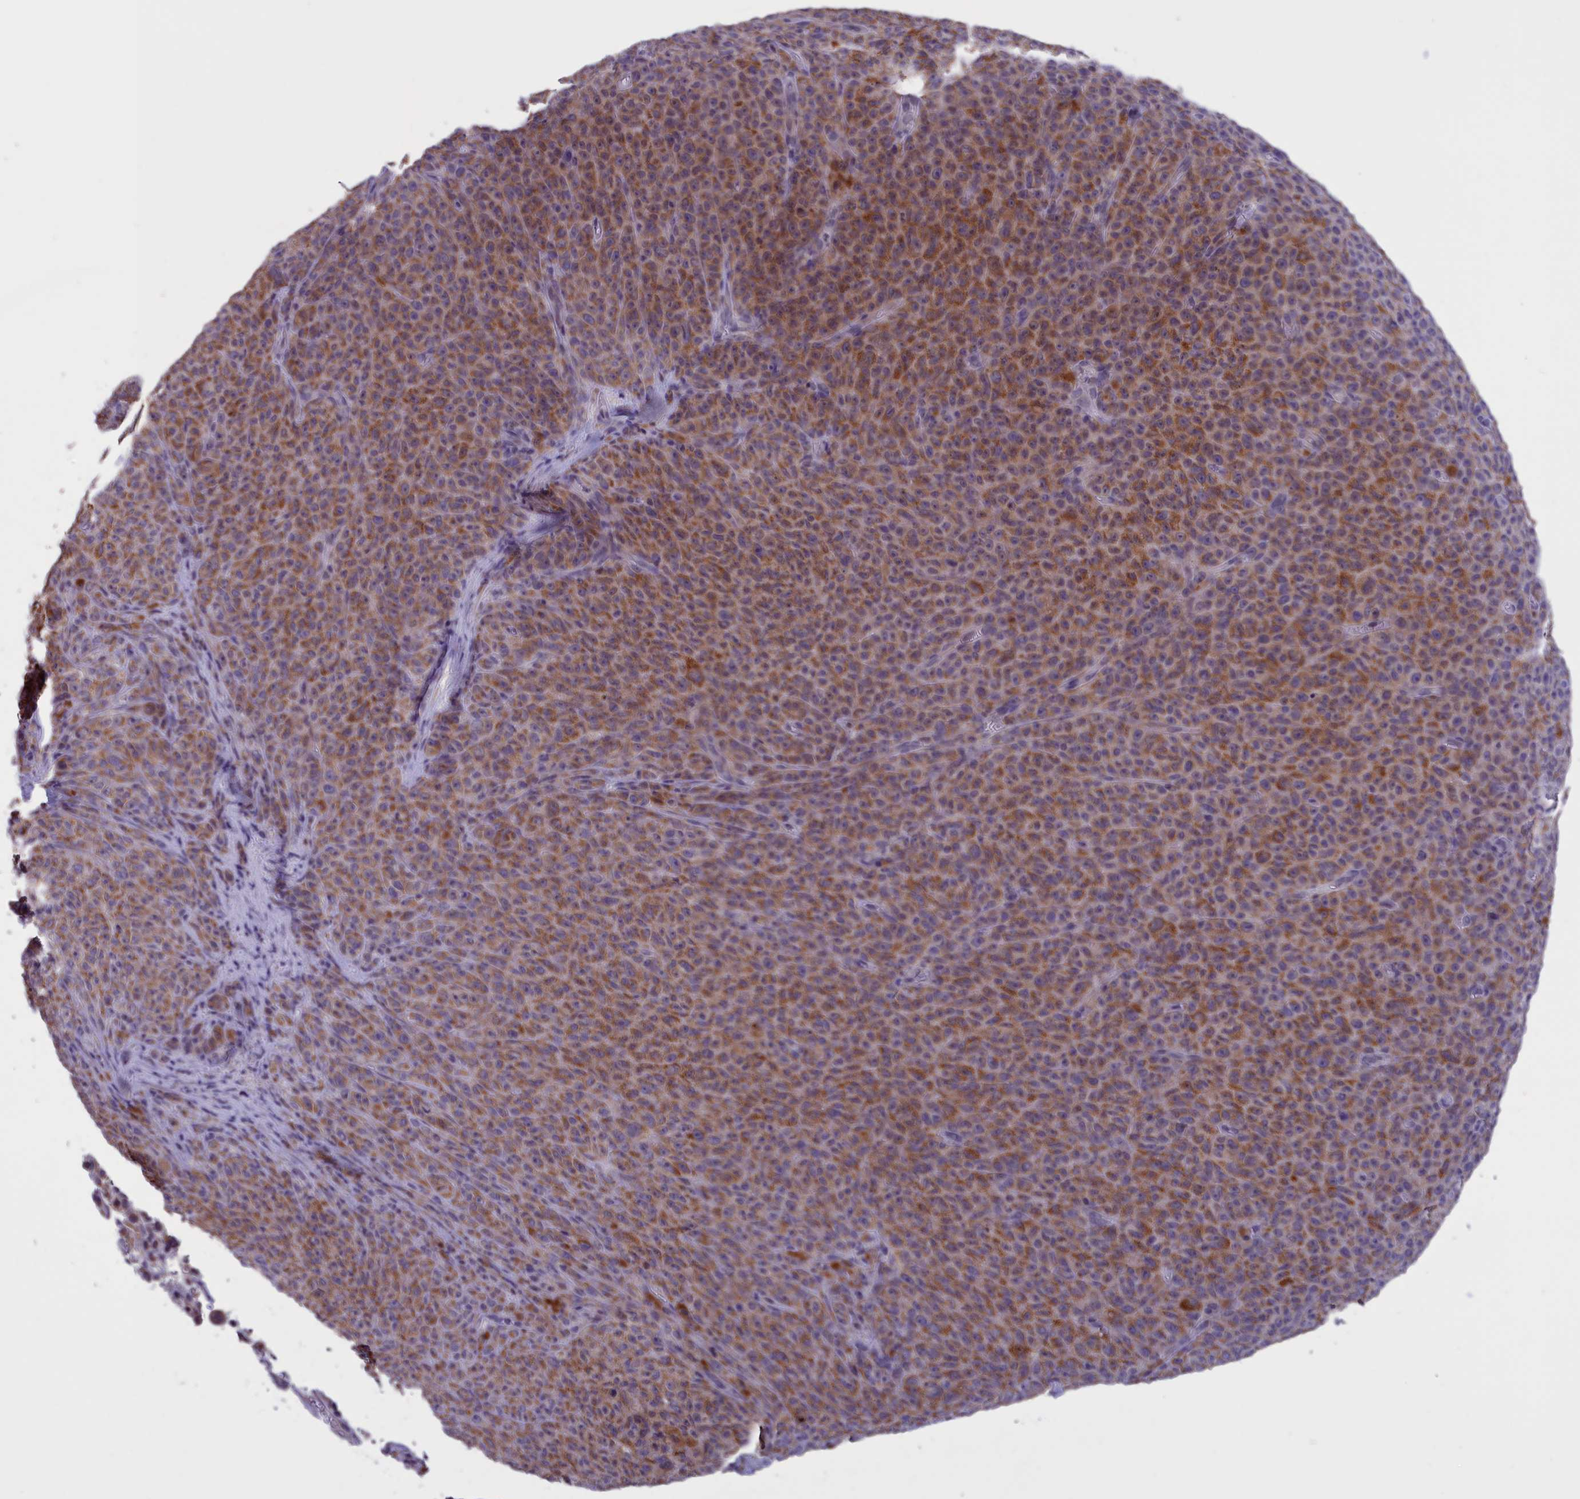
{"staining": {"intensity": "moderate", "quantity": ">75%", "location": "cytoplasmic/membranous"}, "tissue": "melanoma", "cell_type": "Tumor cells", "image_type": "cancer", "snomed": [{"axis": "morphology", "description": "Malignant melanoma, NOS"}, {"axis": "topography", "description": "Skin"}], "caption": "Human melanoma stained with a protein marker demonstrates moderate staining in tumor cells.", "gene": "PARS2", "patient": {"sex": "female", "age": 82}}